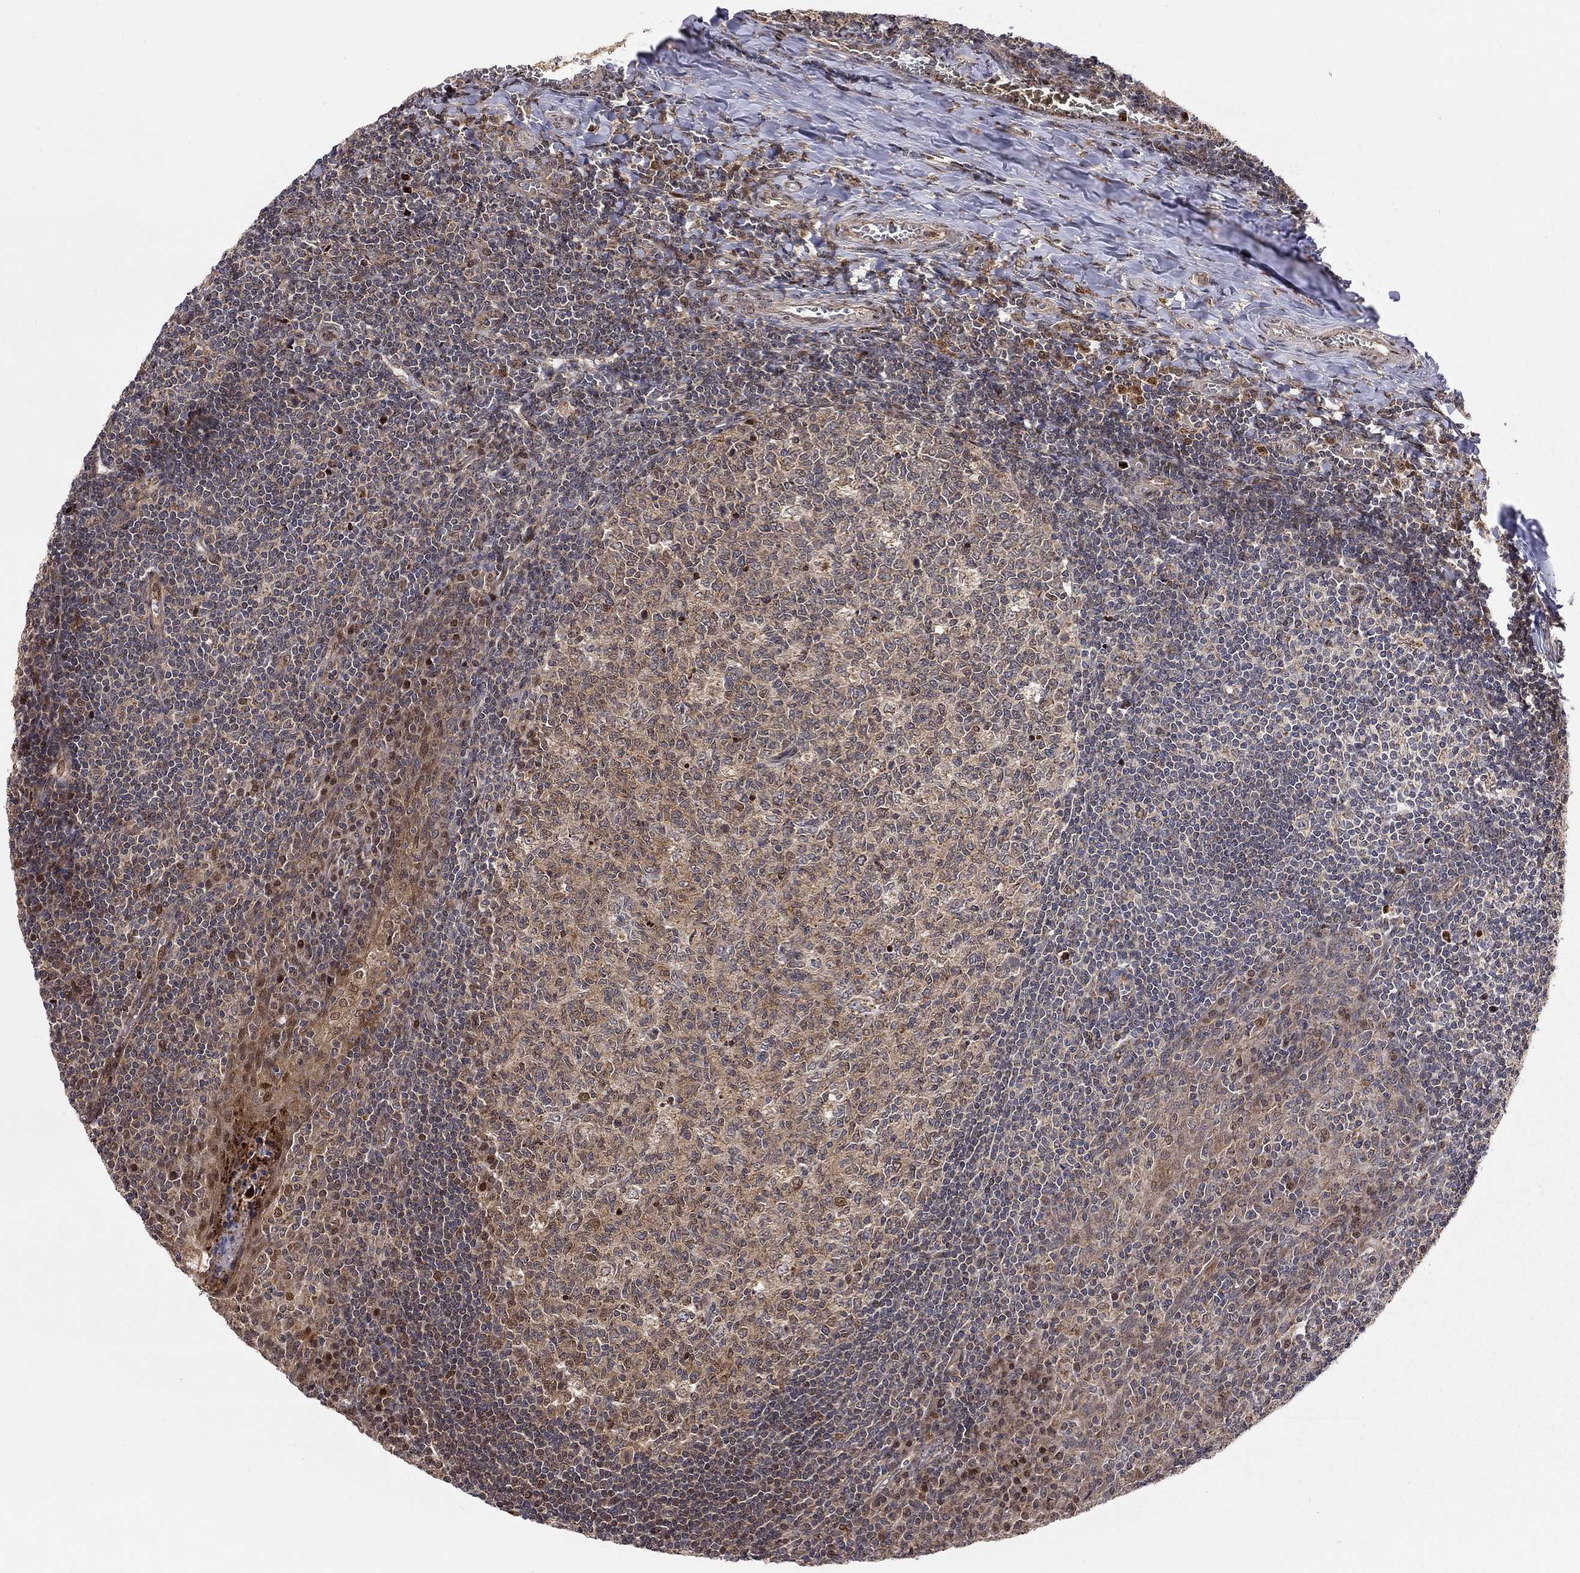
{"staining": {"intensity": "weak", "quantity": "25%-75%", "location": "cytoplasmic/membranous"}, "tissue": "tonsil", "cell_type": "Germinal center cells", "image_type": "normal", "snomed": [{"axis": "morphology", "description": "Normal tissue, NOS"}, {"axis": "topography", "description": "Tonsil"}], "caption": "Immunohistochemistry (IHC) micrograph of benign tonsil stained for a protein (brown), which reveals low levels of weak cytoplasmic/membranous expression in approximately 25%-75% of germinal center cells.", "gene": "ELOB", "patient": {"sex": "female", "age": 13}}